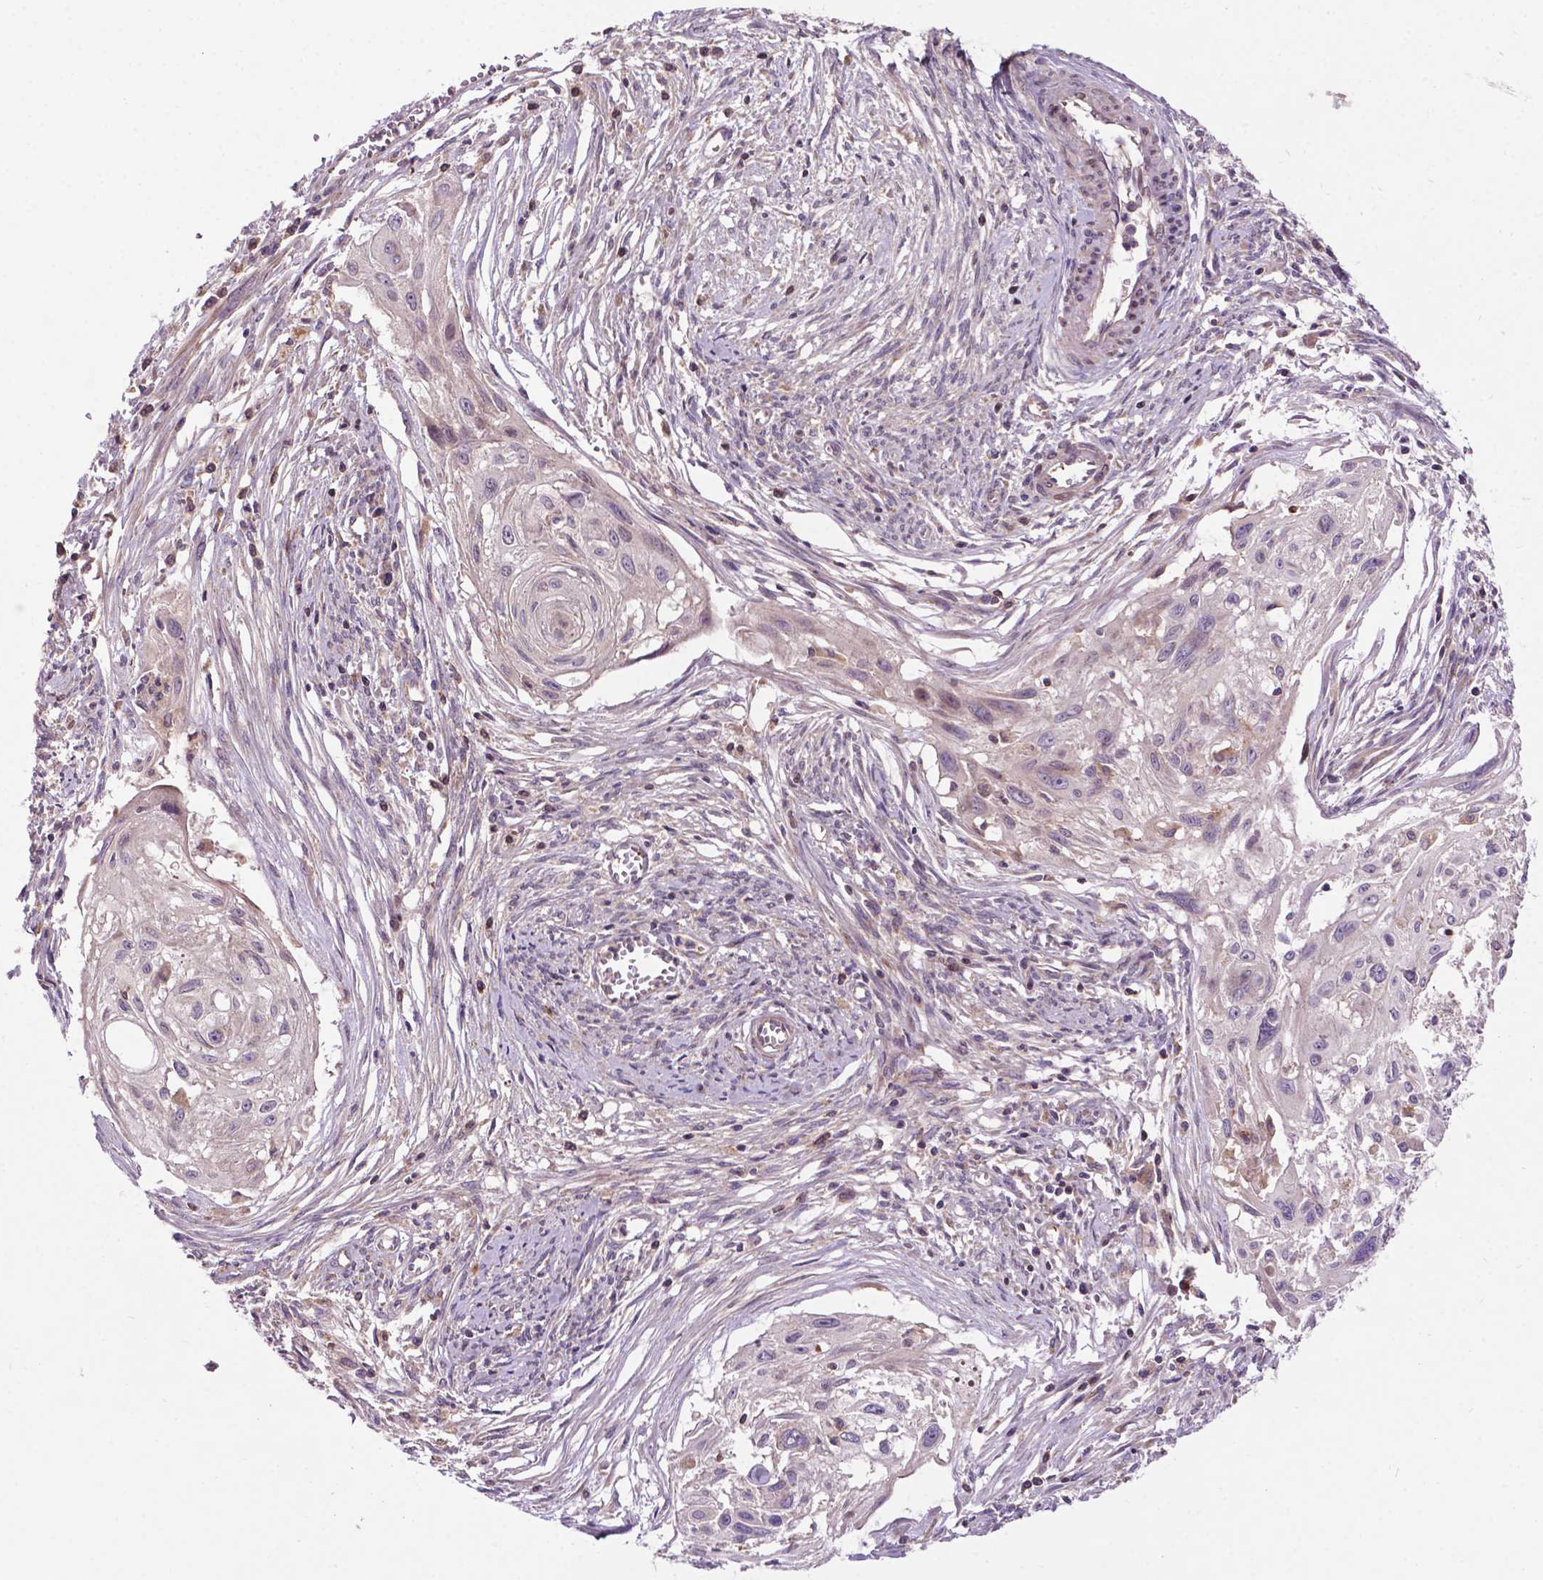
{"staining": {"intensity": "negative", "quantity": "none", "location": "none"}, "tissue": "cervical cancer", "cell_type": "Tumor cells", "image_type": "cancer", "snomed": [{"axis": "morphology", "description": "Squamous cell carcinoma, NOS"}, {"axis": "topography", "description": "Cervix"}], "caption": "Human squamous cell carcinoma (cervical) stained for a protein using IHC displays no staining in tumor cells.", "gene": "SPNS2", "patient": {"sex": "female", "age": 49}}